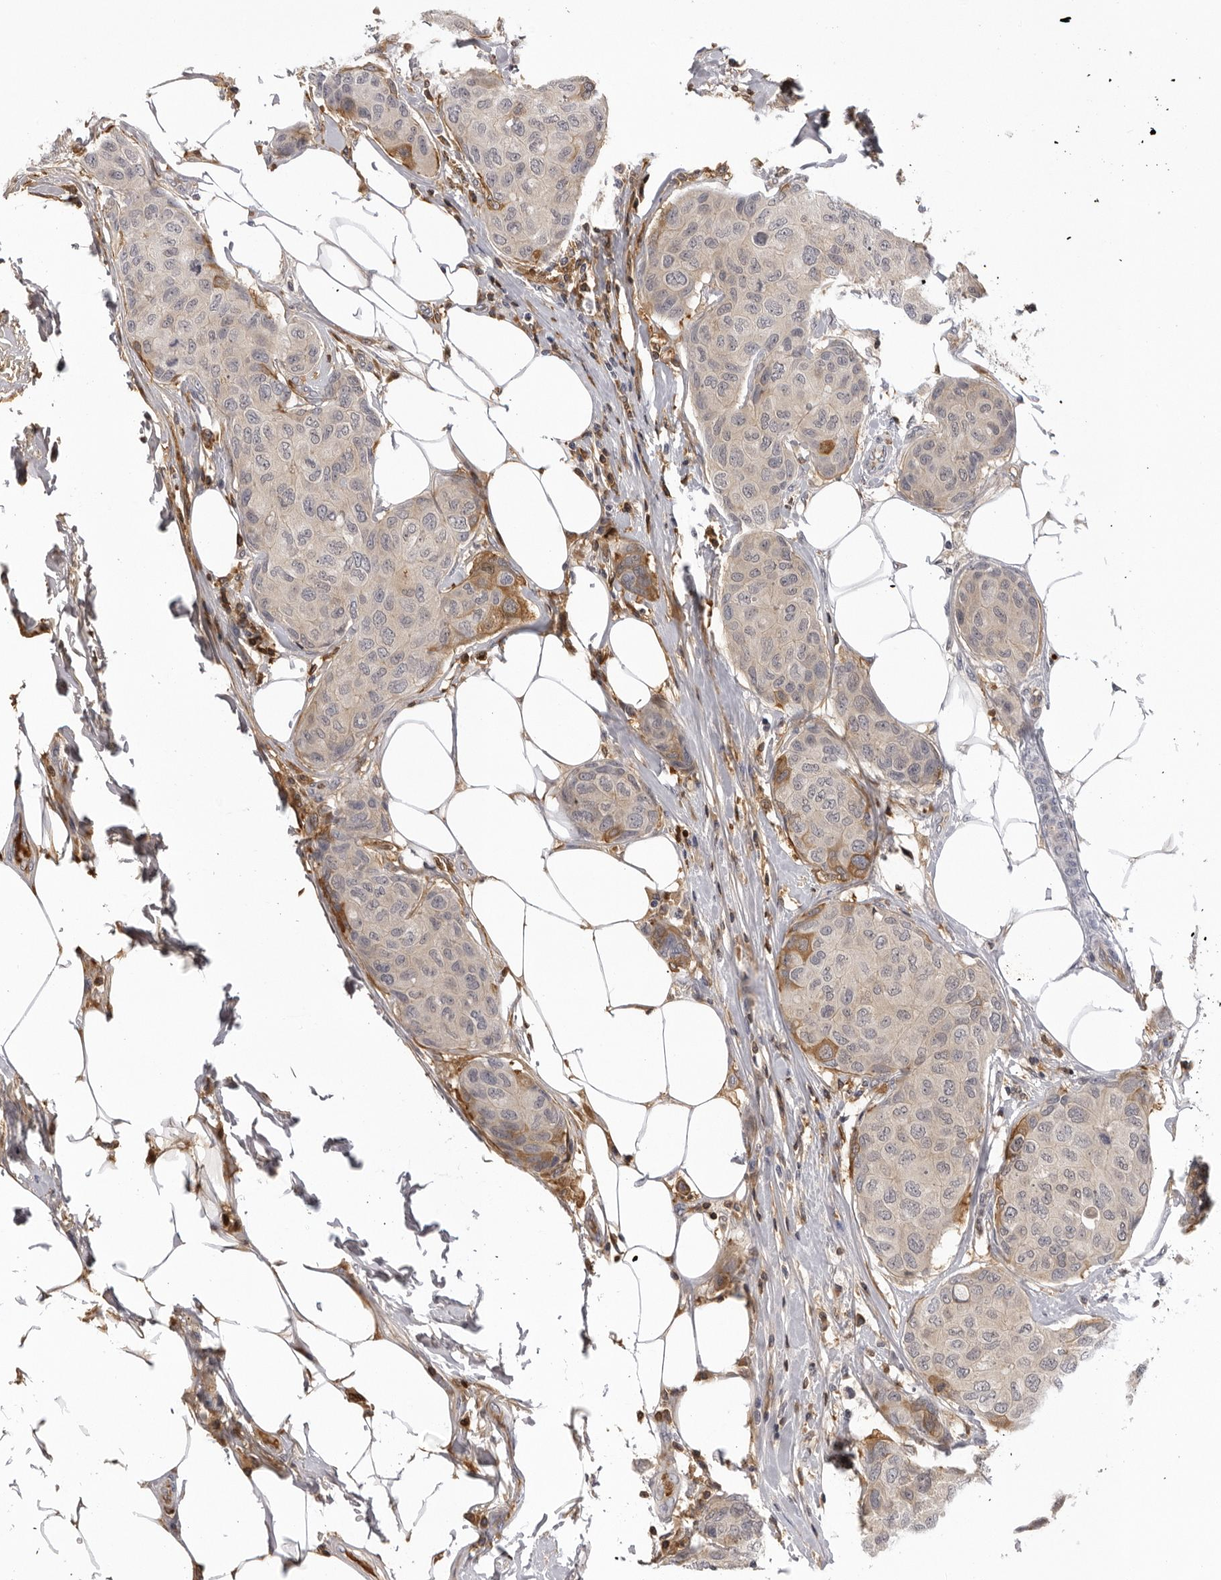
{"staining": {"intensity": "moderate", "quantity": "<25%", "location": "cytoplasmic/membranous"}, "tissue": "breast cancer", "cell_type": "Tumor cells", "image_type": "cancer", "snomed": [{"axis": "morphology", "description": "Duct carcinoma"}, {"axis": "topography", "description": "Breast"}], "caption": "Immunohistochemical staining of breast cancer (intraductal carcinoma) demonstrates low levels of moderate cytoplasmic/membranous protein expression in about <25% of tumor cells.", "gene": "PLEKHF2", "patient": {"sex": "female", "age": 80}}